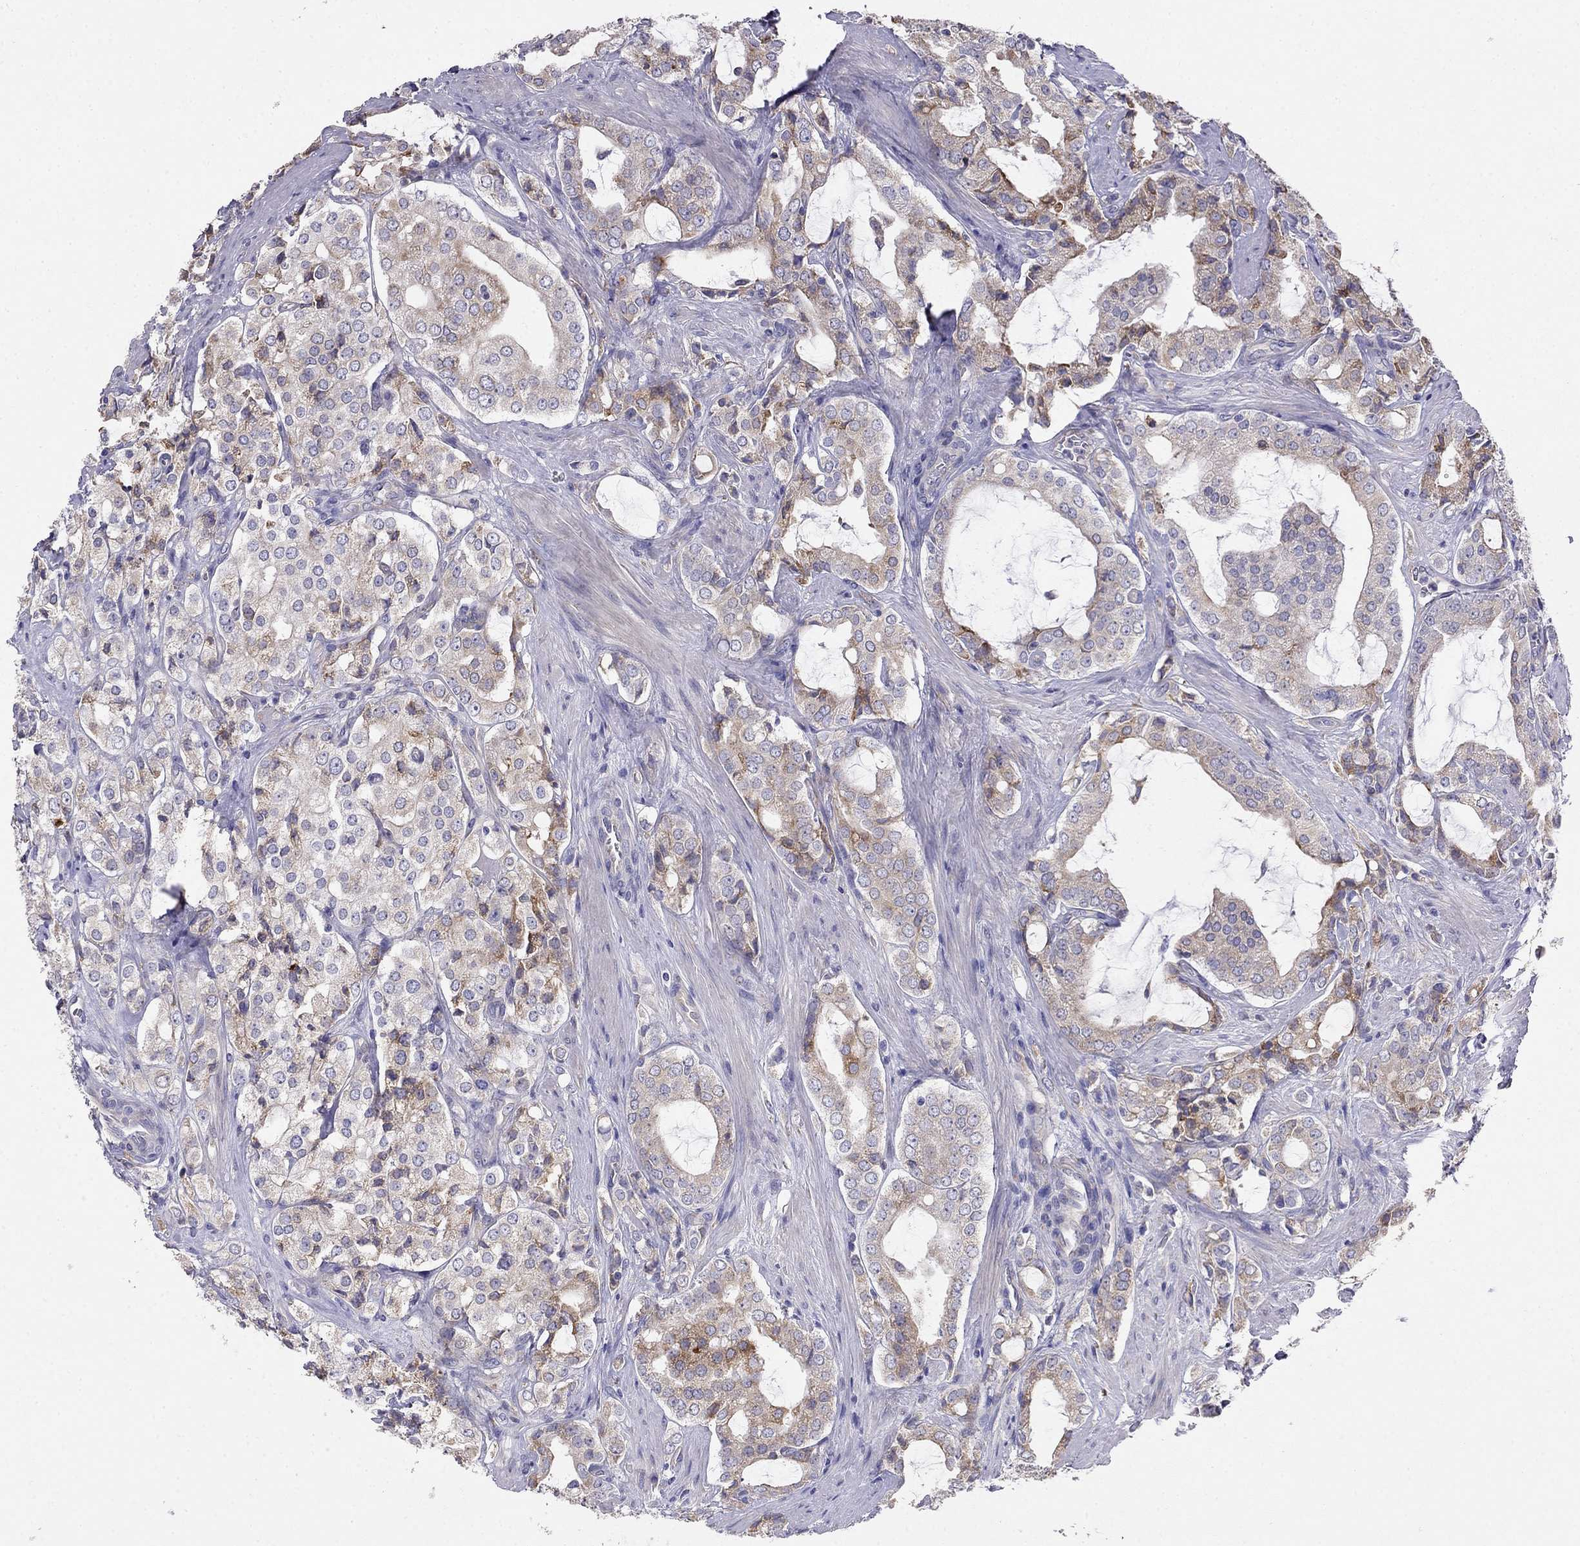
{"staining": {"intensity": "moderate", "quantity": "<25%", "location": "cytoplasmic/membranous"}, "tissue": "prostate cancer", "cell_type": "Tumor cells", "image_type": "cancer", "snomed": [{"axis": "morphology", "description": "Adenocarcinoma, NOS"}, {"axis": "topography", "description": "Prostate"}], "caption": "This is an image of IHC staining of adenocarcinoma (prostate), which shows moderate staining in the cytoplasmic/membranous of tumor cells.", "gene": "LONRF2", "patient": {"sex": "male", "age": 66}}